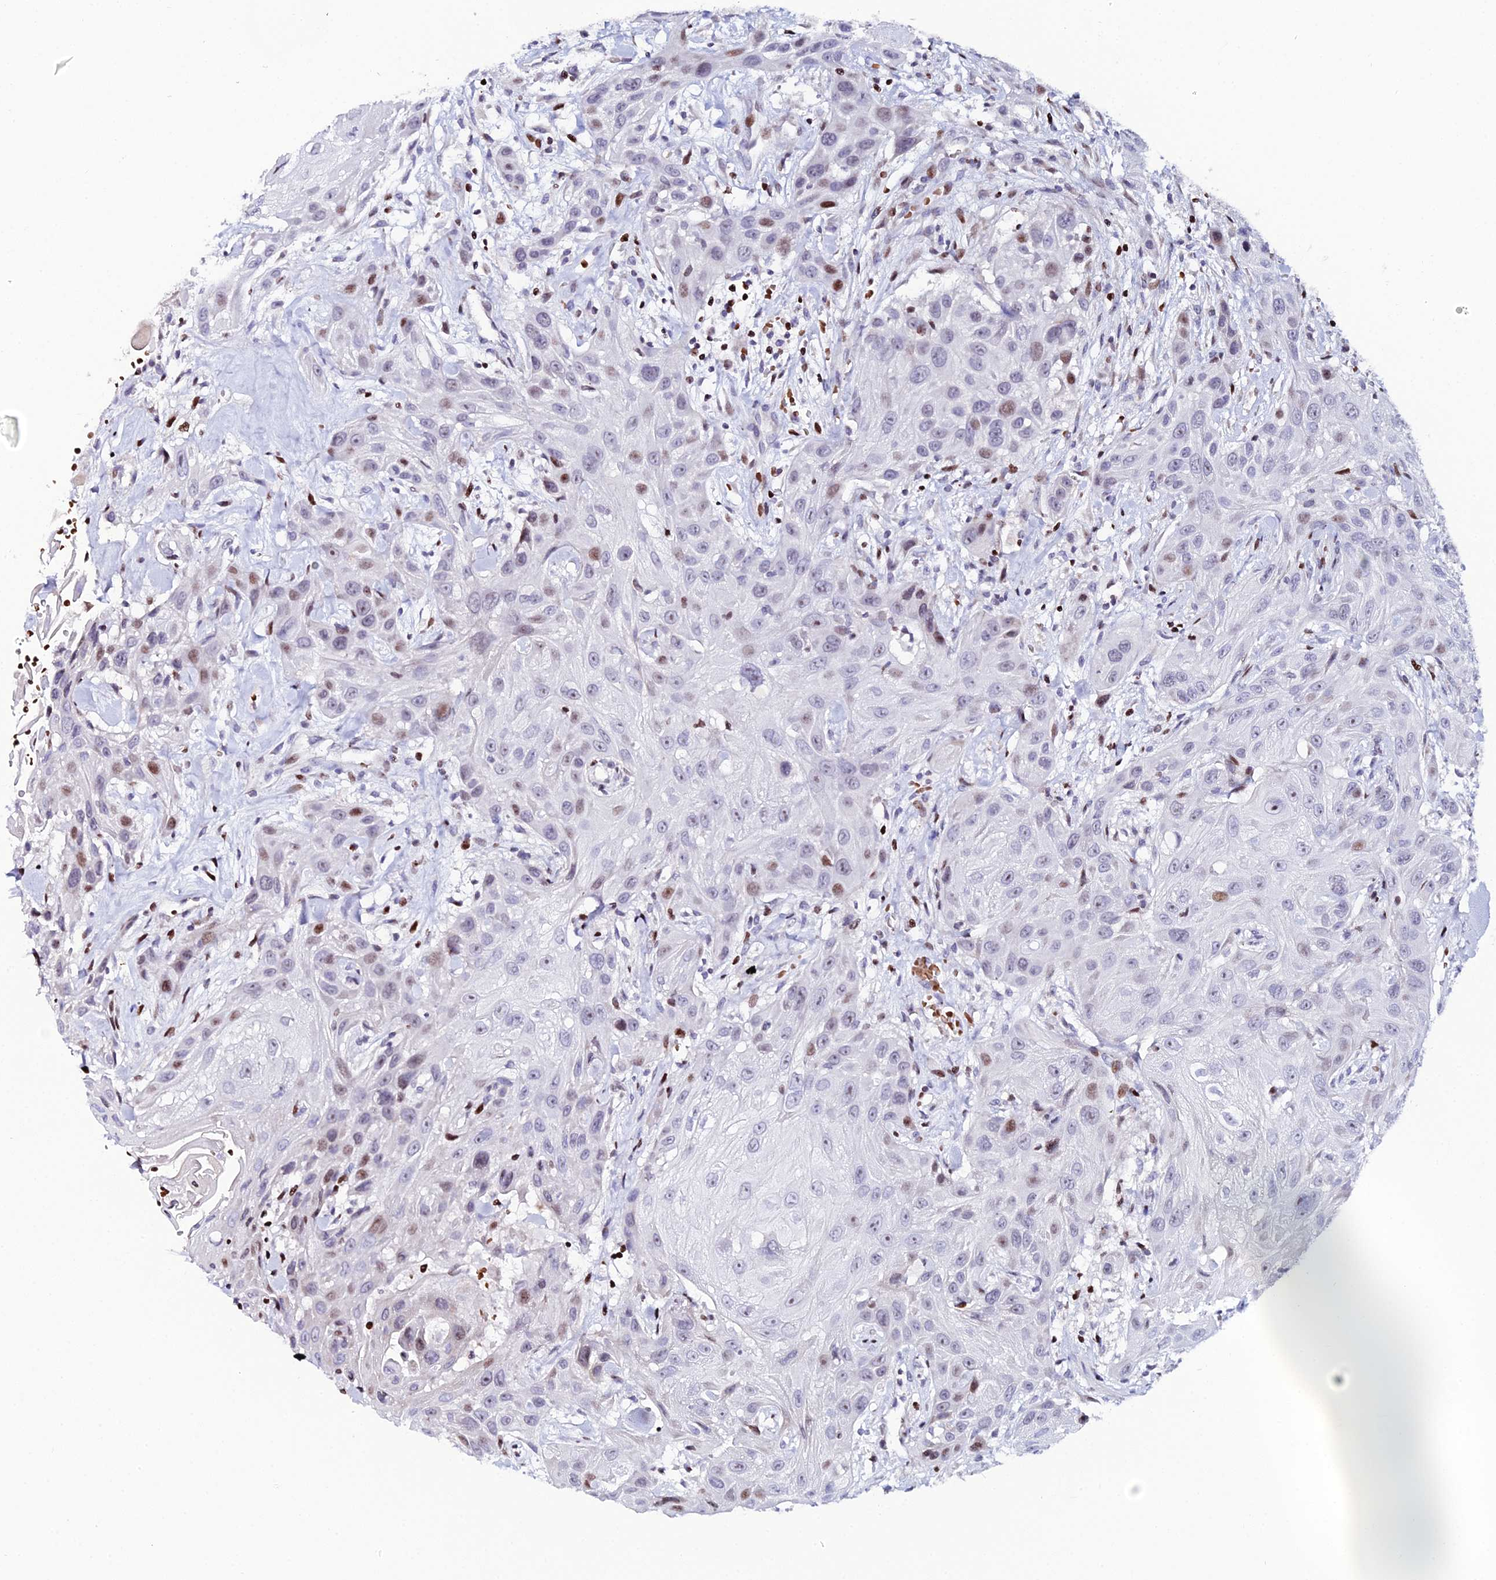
{"staining": {"intensity": "moderate", "quantity": "<25%", "location": "nuclear"}, "tissue": "head and neck cancer", "cell_type": "Tumor cells", "image_type": "cancer", "snomed": [{"axis": "morphology", "description": "Squamous cell carcinoma, NOS"}, {"axis": "topography", "description": "Head-Neck"}], "caption": "Head and neck cancer tissue shows moderate nuclear staining in approximately <25% of tumor cells, visualized by immunohistochemistry.", "gene": "MYNN", "patient": {"sex": "male", "age": 81}}